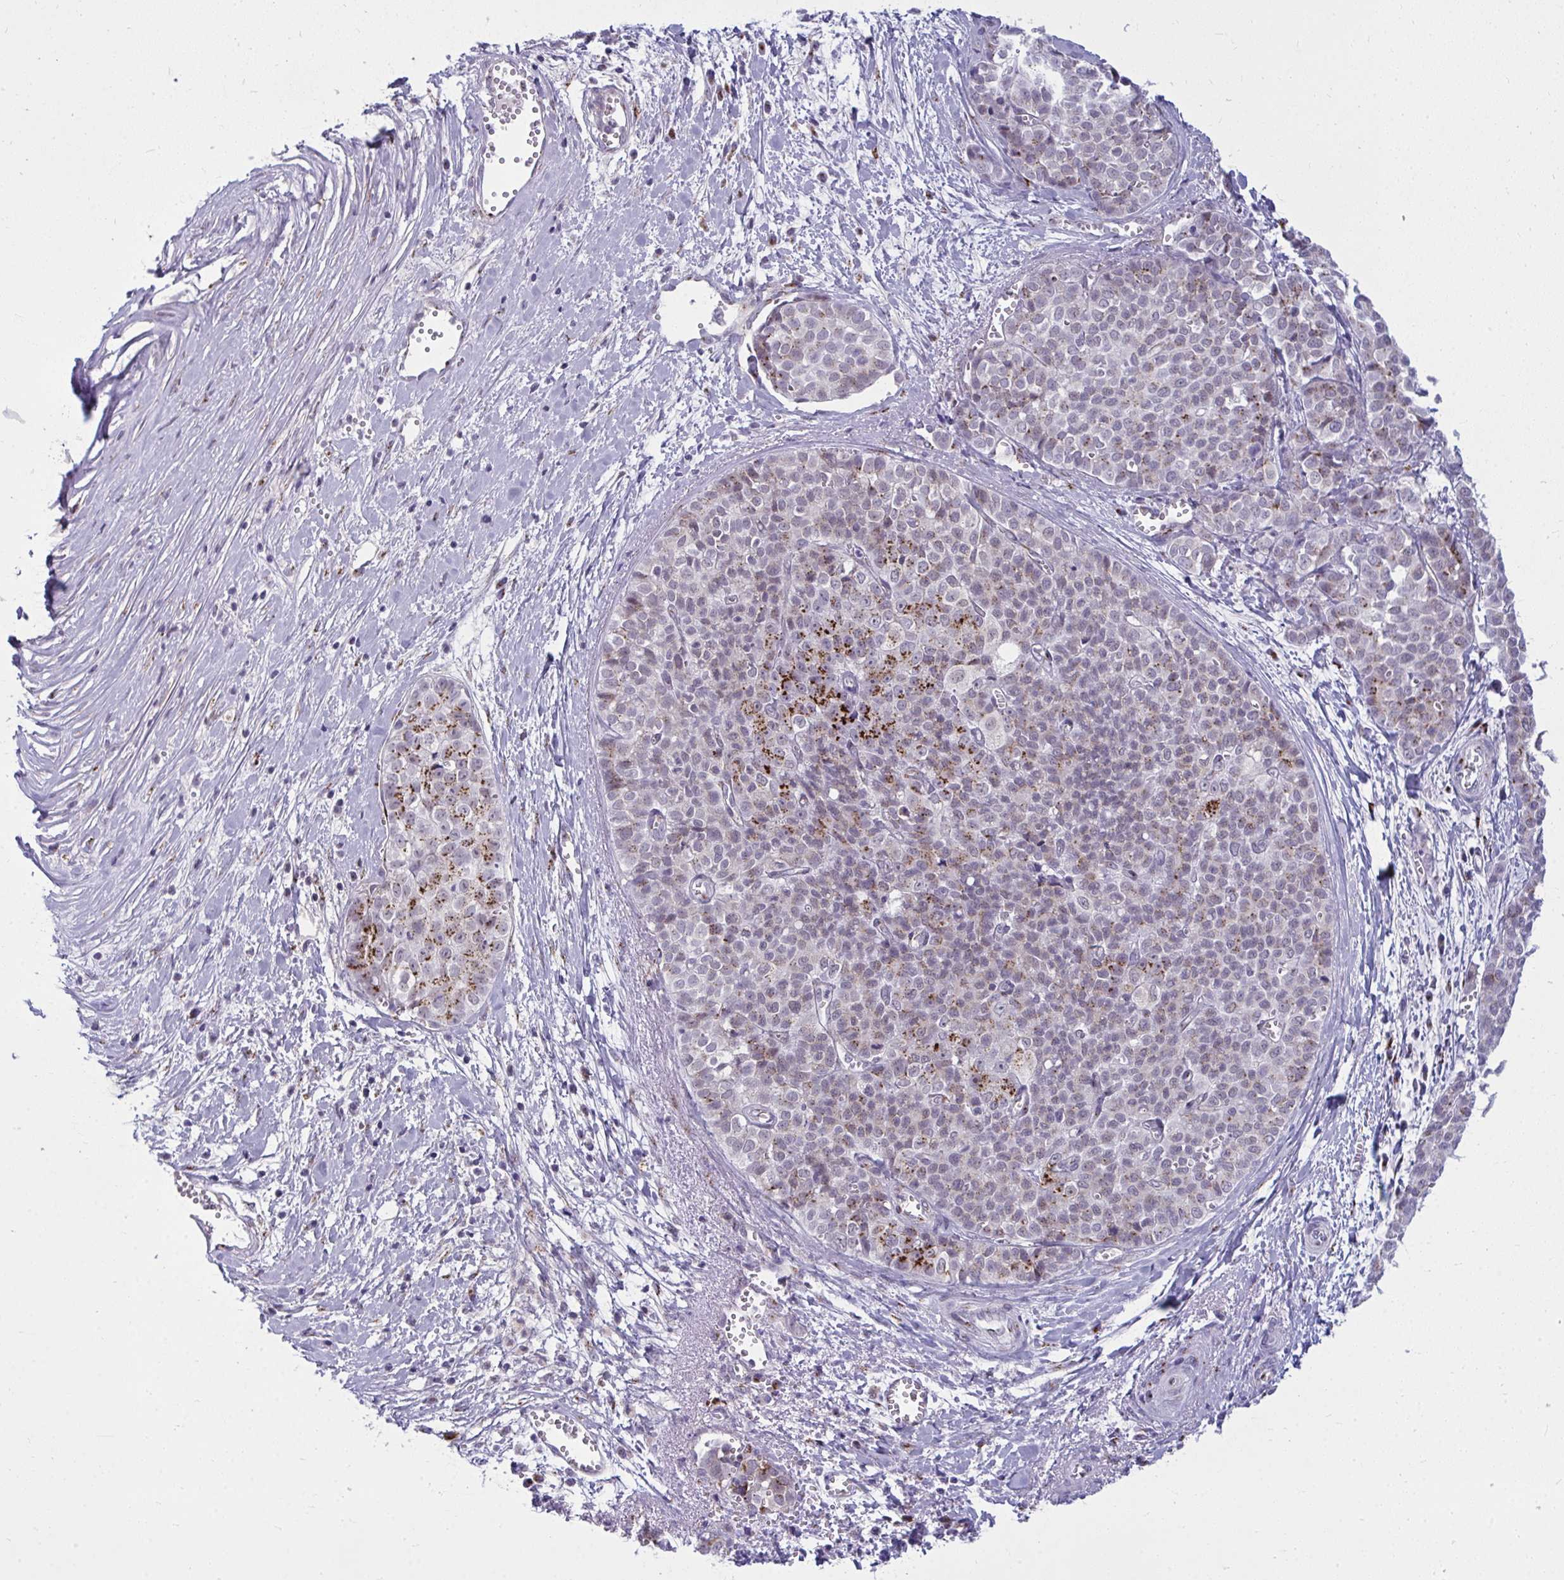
{"staining": {"intensity": "moderate", "quantity": "25%-75%", "location": "cytoplasmic/membranous"}, "tissue": "liver cancer", "cell_type": "Tumor cells", "image_type": "cancer", "snomed": [{"axis": "morphology", "description": "Cholangiocarcinoma"}, {"axis": "topography", "description": "Liver"}], "caption": "The histopathology image demonstrates staining of liver cholangiocarcinoma, revealing moderate cytoplasmic/membranous protein positivity (brown color) within tumor cells. (brown staining indicates protein expression, while blue staining denotes nuclei).", "gene": "DTX4", "patient": {"sex": "female", "age": 77}}